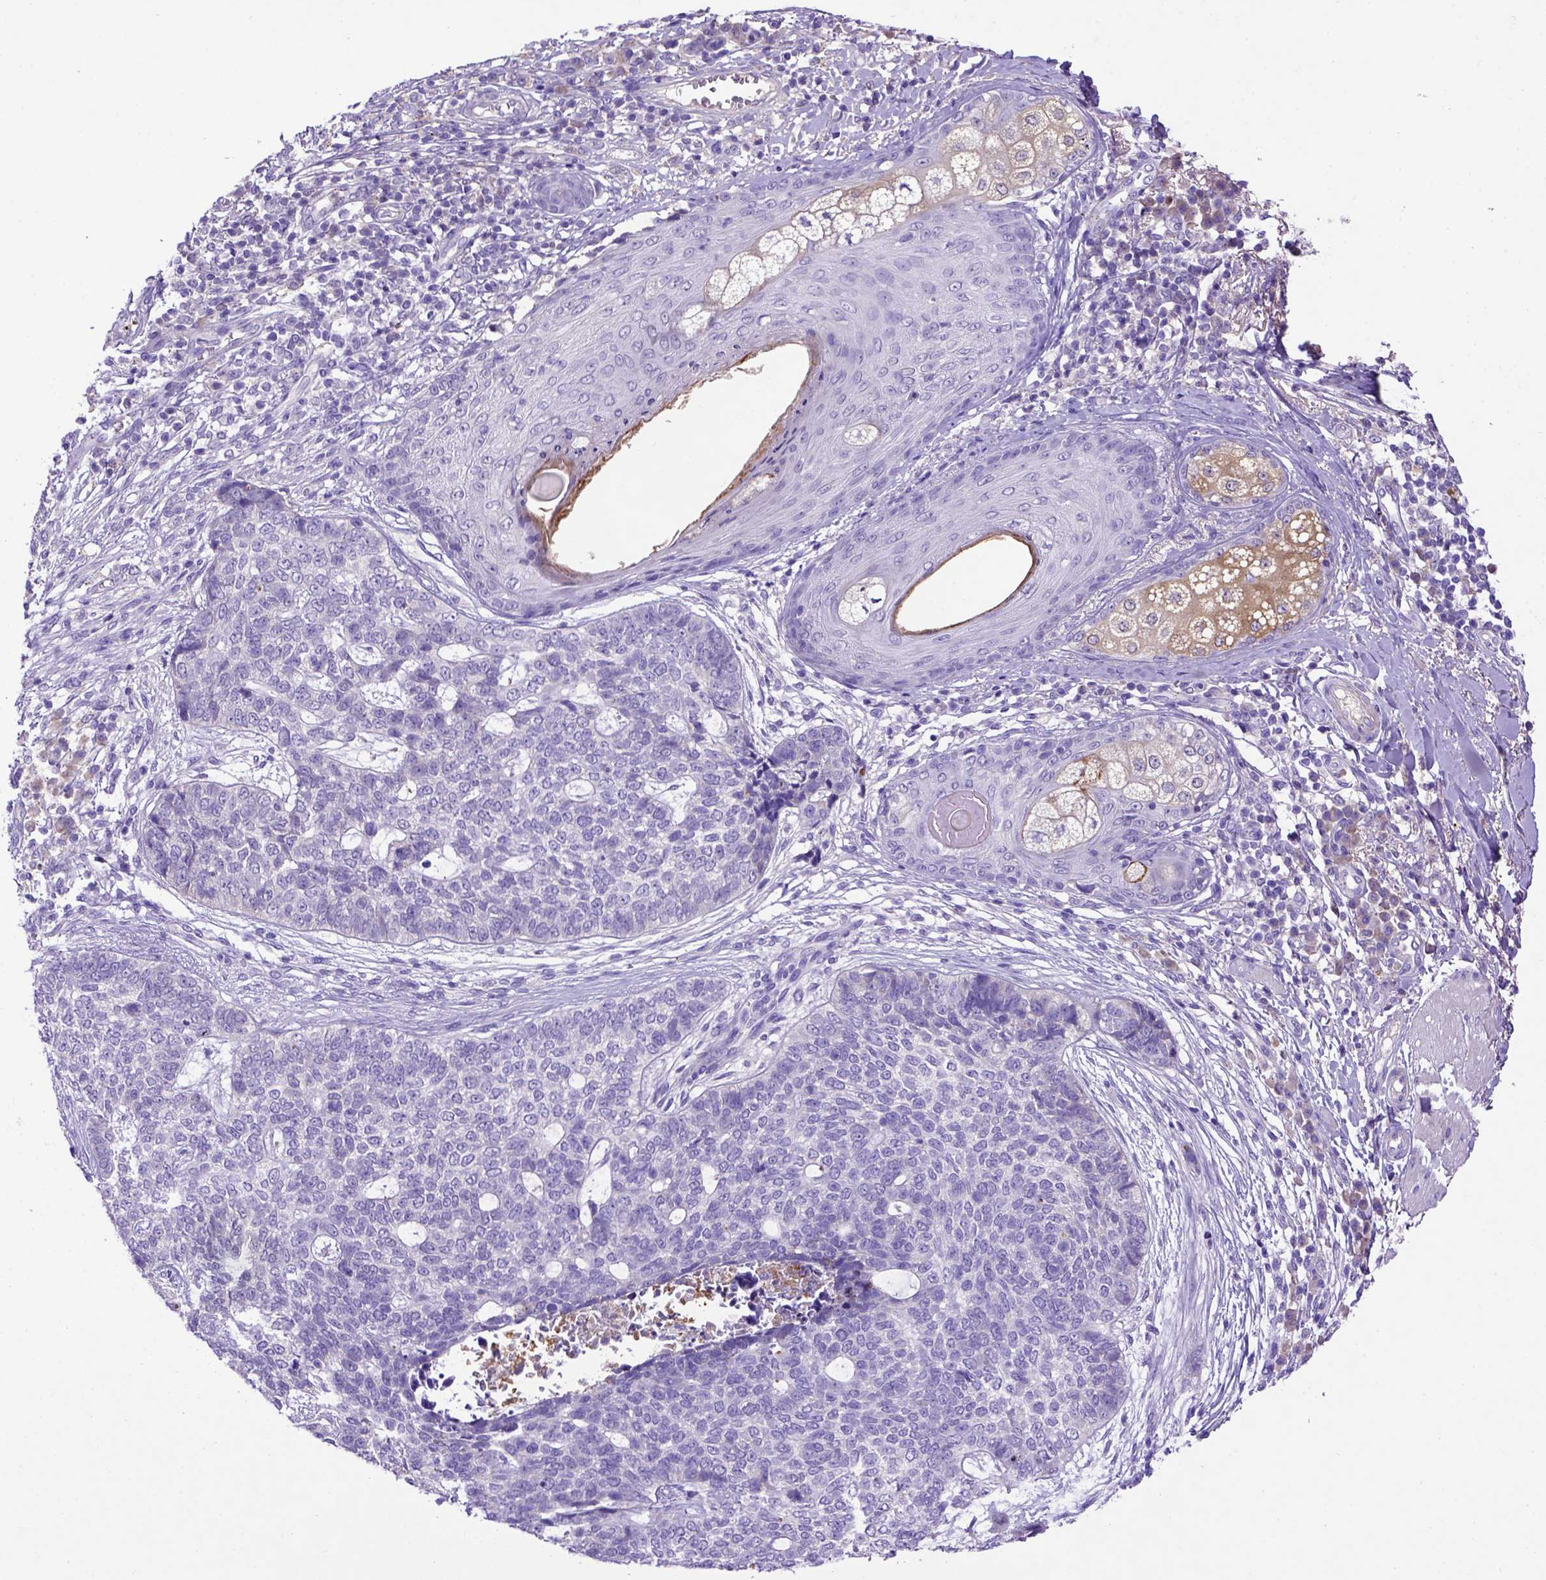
{"staining": {"intensity": "negative", "quantity": "none", "location": "none"}, "tissue": "skin cancer", "cell_type": "Tumor cells", "image_type": "cancer", "snomed": [{"axis": "morphology", "description": "Basal cell carcinoma"}, {"axis": "topography", "description": "Skin"}], "caption": "The immunohistochemistry (IHC) micrograph has no significant staining in tumor cells of basal cell carcinoma (skin) tissue.", "gene": "ADAM12", "patient": {"sex": "female", "age": 69}}